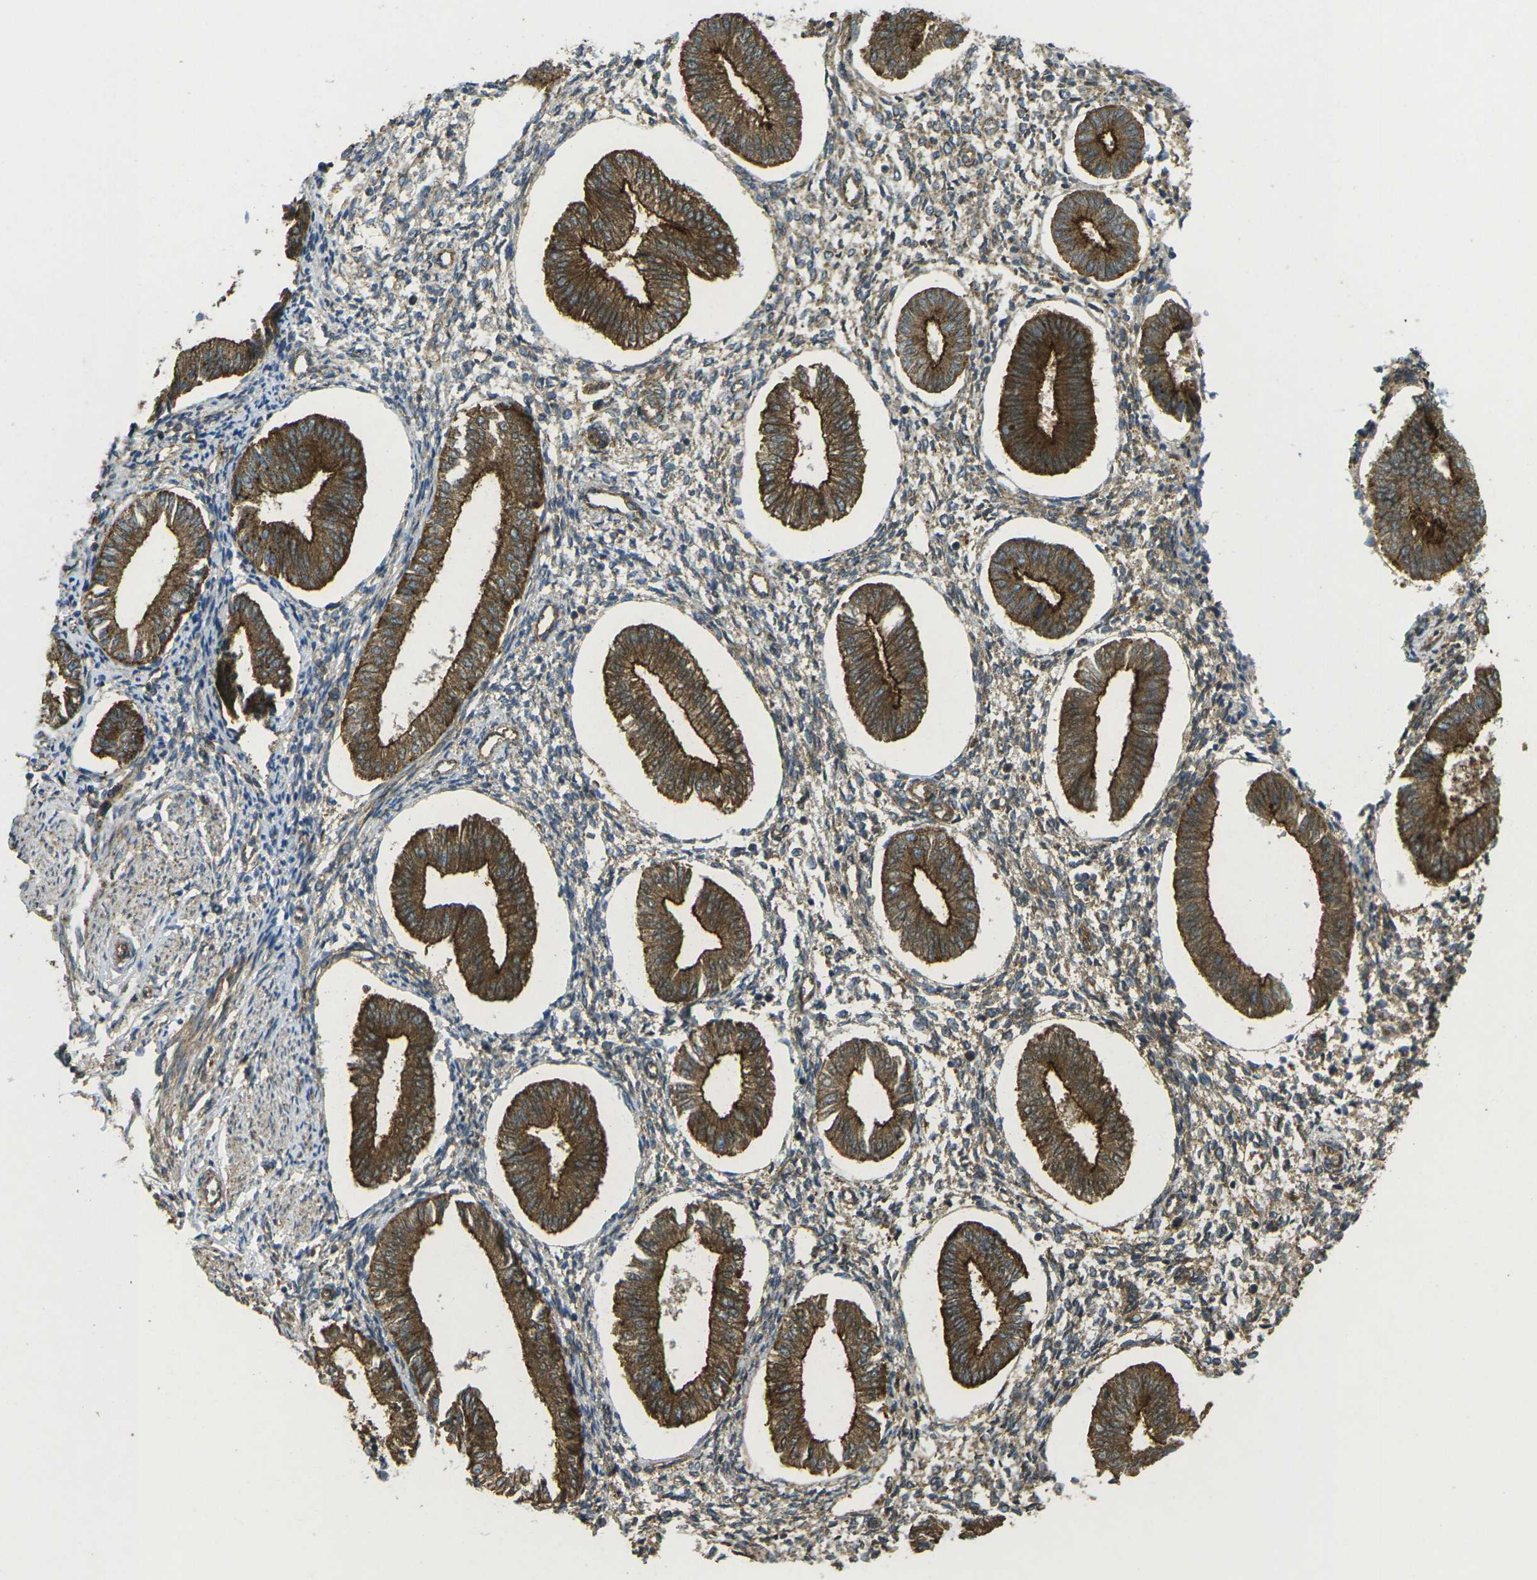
{"staining": {"intensity": "moderate", "quantity": "25%-75%", "location": "cytoplasmic/membranous"}, "tissue": "endometrium", "cell_type": "Cells in endometrial stroma", "image_type": "normal", "snomed": [{"axis": "morphology", "description": "Normal tissue, NOS"}, {"axis": "topography", "description": "Endometrium"}], "caption": "Immunohistochemical staining of benign human endometrium displays medium levels of moderate cytoplasmic/membranous staining in about 25%-75% of cells in endometrial stroma. (DAB (3,3'-diaminobenzidine) = brown stain, brightfield microscopy at high magnification).", "gene": "CHMP3", "patient": {"sex": "female", "age": 50}}